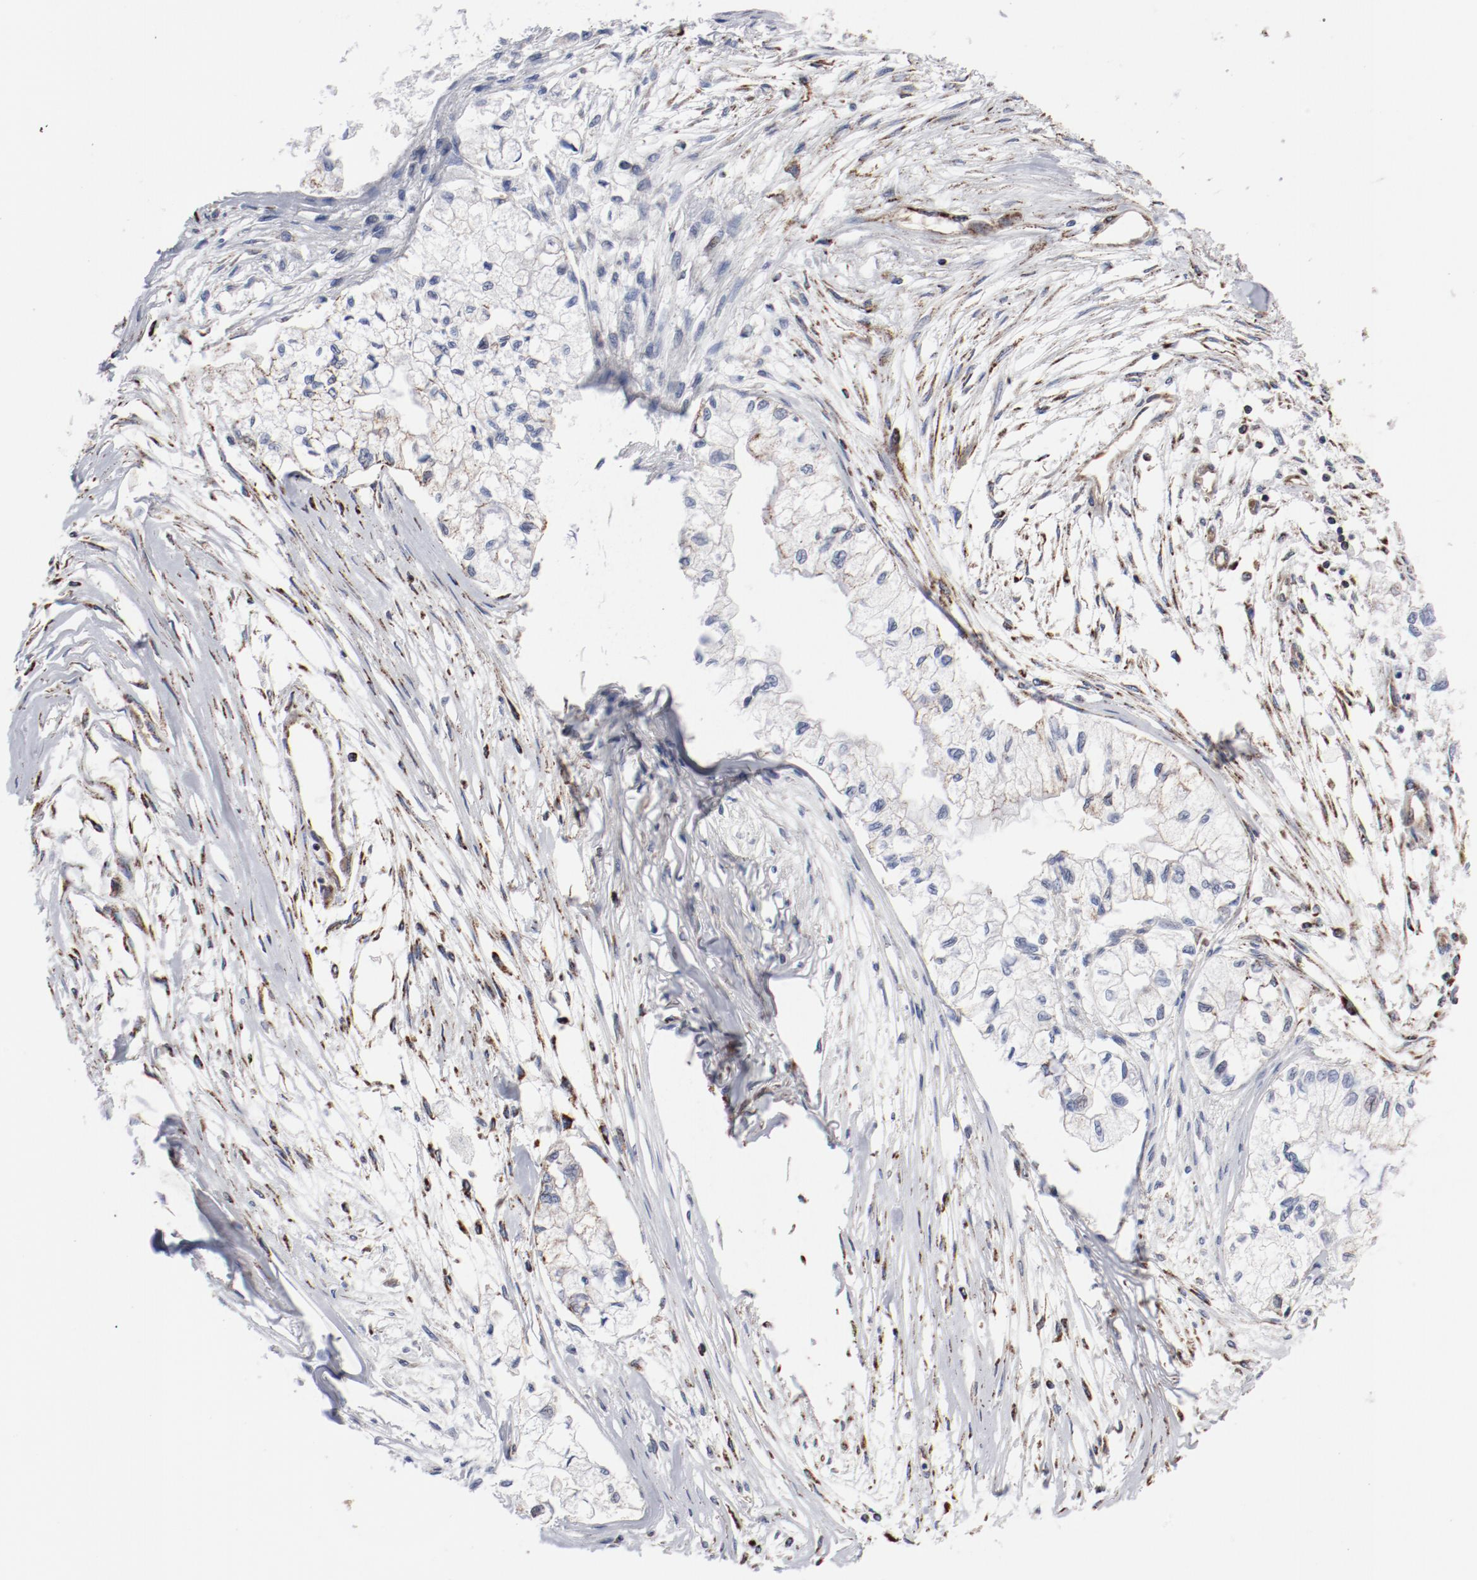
{"staining": {"intensity": "moderate", "quantity": ">75%", "location": "cytoplasmic/membranous"}, "tissue": "pancreatic cancer", "cell_type": "Tumor cells", "image_type": "cancer", "snomed": [{"axis": "morphology", "description": "Adenocarcinoma, NOS"}, {"axis": "topography", "description": "Pancreas"}], "caption": "Moderate cytoplasmic/membranous staining is seen in approximately >75% of tumor cells in pancreatic cancer. (Brightfield microscopy of DAB IHC at high magnification).", "gene": "NDUFV2", "patient": {"sex": "male", "age": 79}}